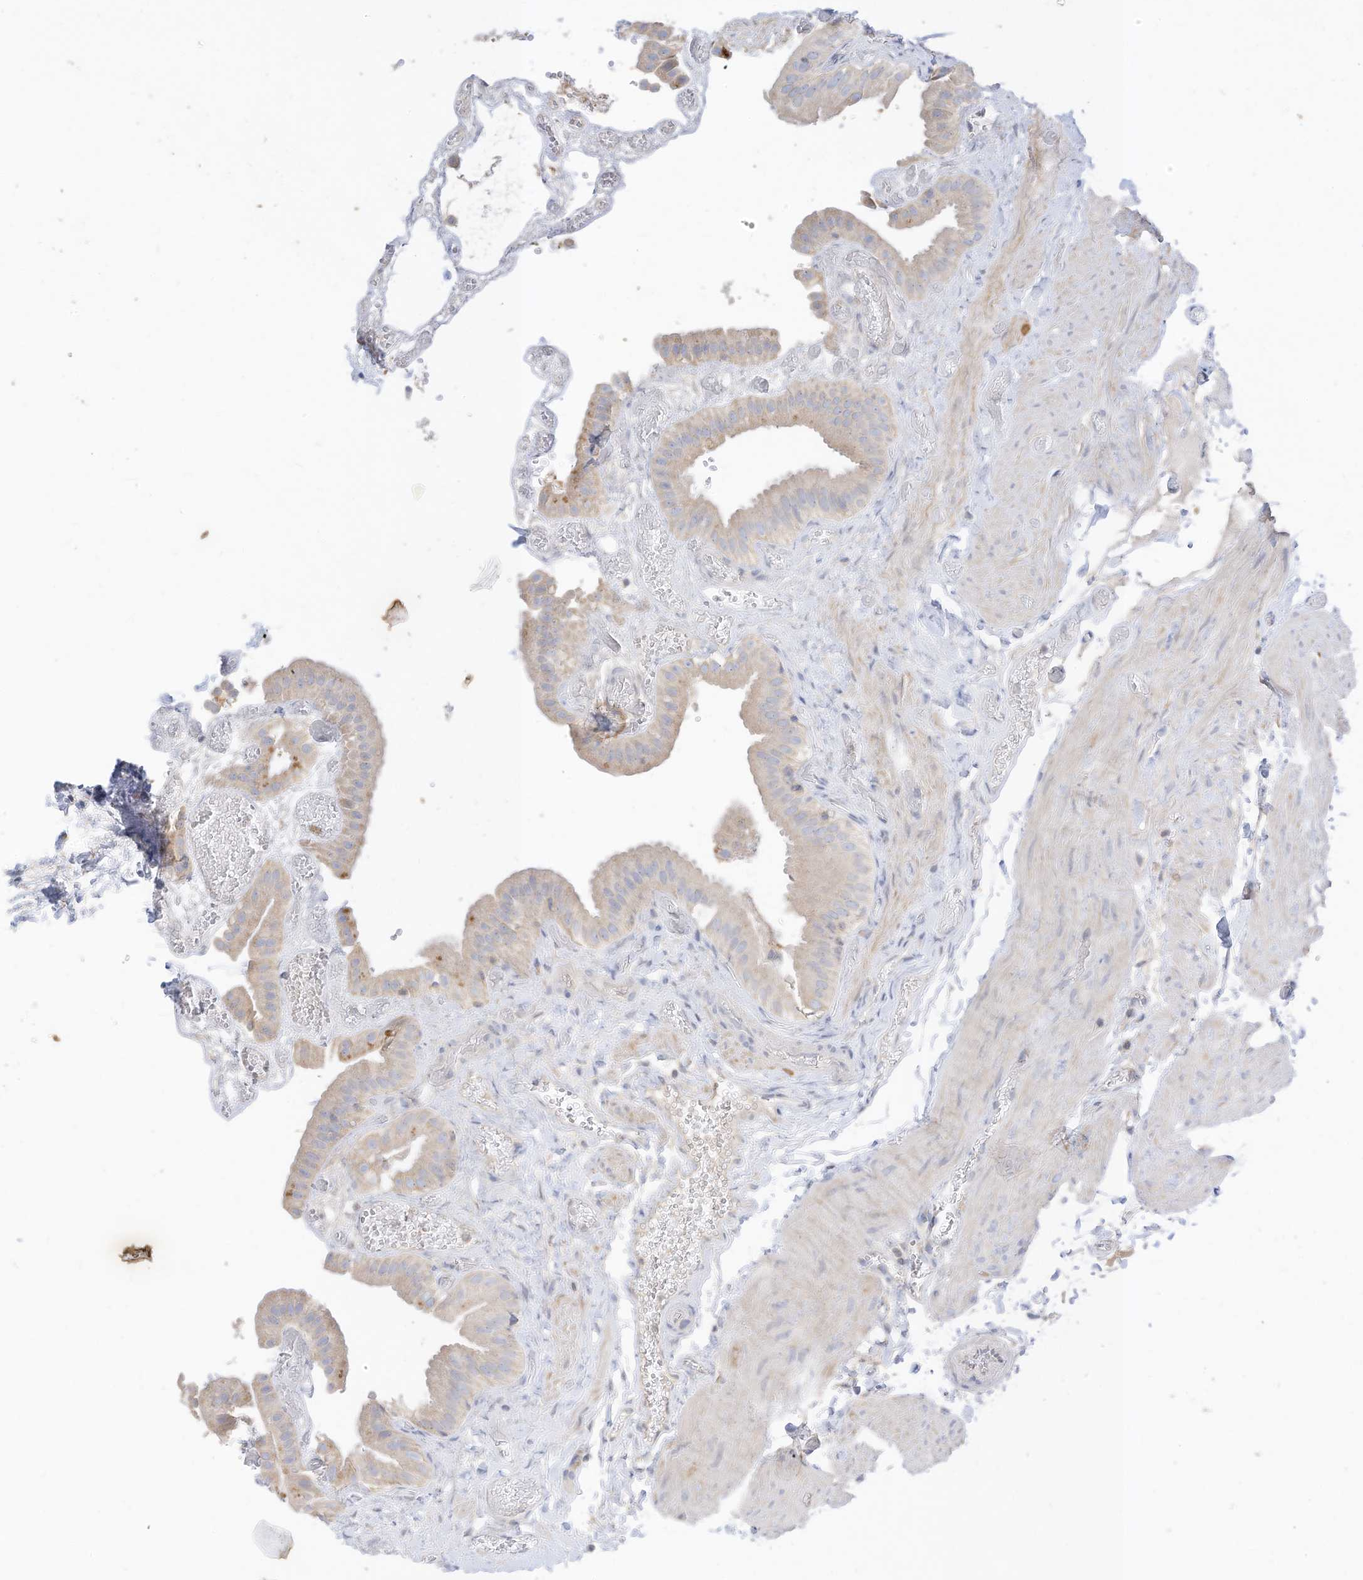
{"staining": {"intensity": "weak", "quantity": "25%-75%", "location": "cytoplasmic/membranous"}, "tissue": "gallbladder", "cell_type": "Glandular cells", "image_type": "normal", "snomed": [{"axis": "morphology", "description": "Normal tissue, NOS"}, {"axis": "topography", "description": "Gallbladder"}], "caption": "Human gallbladder stained for a protein (brown) exhibits weak cytoplasmic/membranous positive staining in approximately 25%-75% of glandular cells.", "gene": "RASA2", "patient": {"sex": "female", "age": 64}}